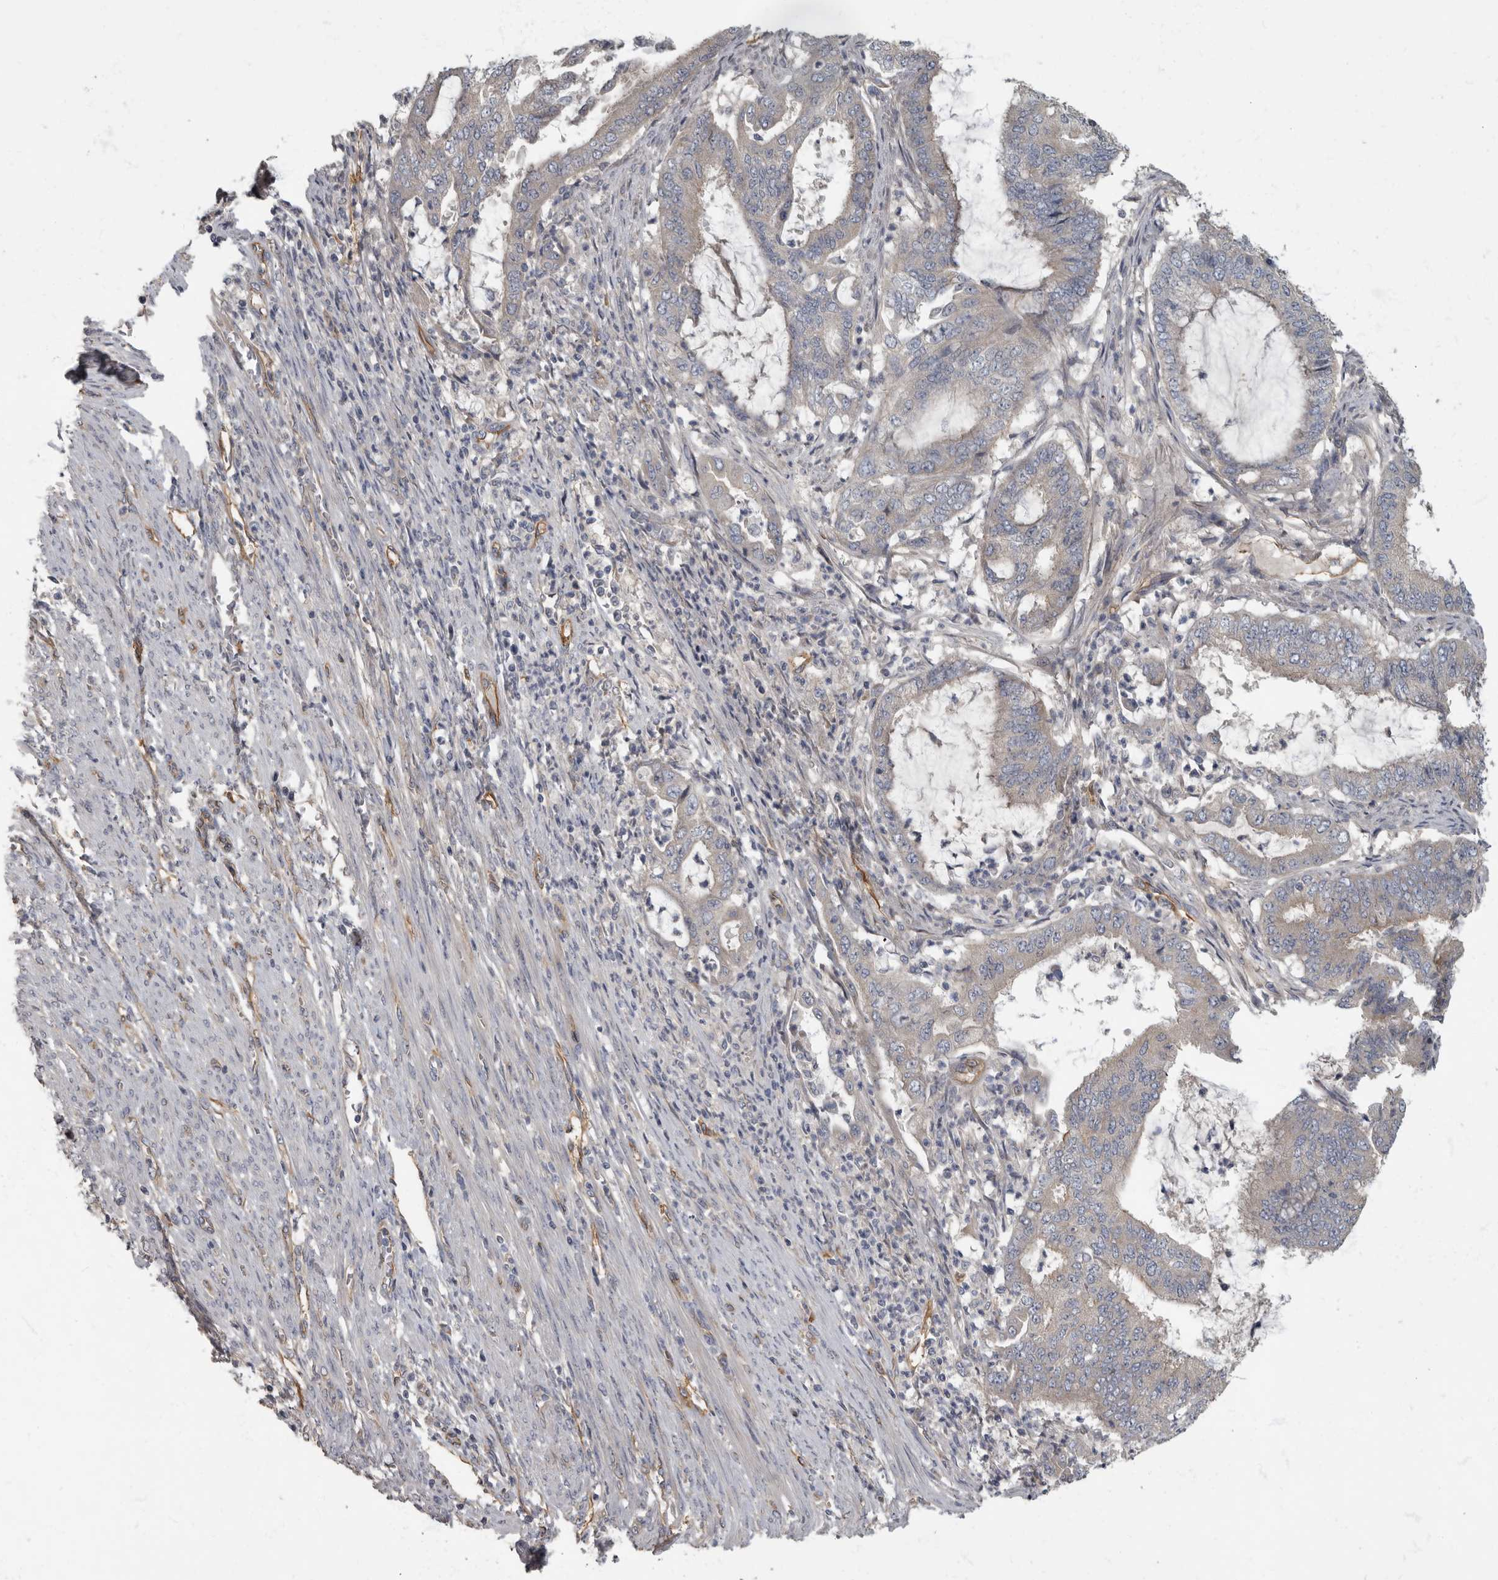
{"staining": {"intensity": "negative", "quantity": "none", "location": "none"}, "tissue": "endometrial cancer", "cell_type": "Tumor cells", "image_type": "cancer", "snomed": [{"axis": "morphology", "description": "Adenocarcinoma, NOS"}, {"axis": "topography", "description": "Endometrium"}], "caption": "DAB immunohistochemical staining of human endometrial cancer reveals no significant expression in tumor cells. (DAB (3,3'-diaminobenzidine) IHC, high magnification).", "gene": "PDK1", "patient": {"sex": "female", "age": 51}}